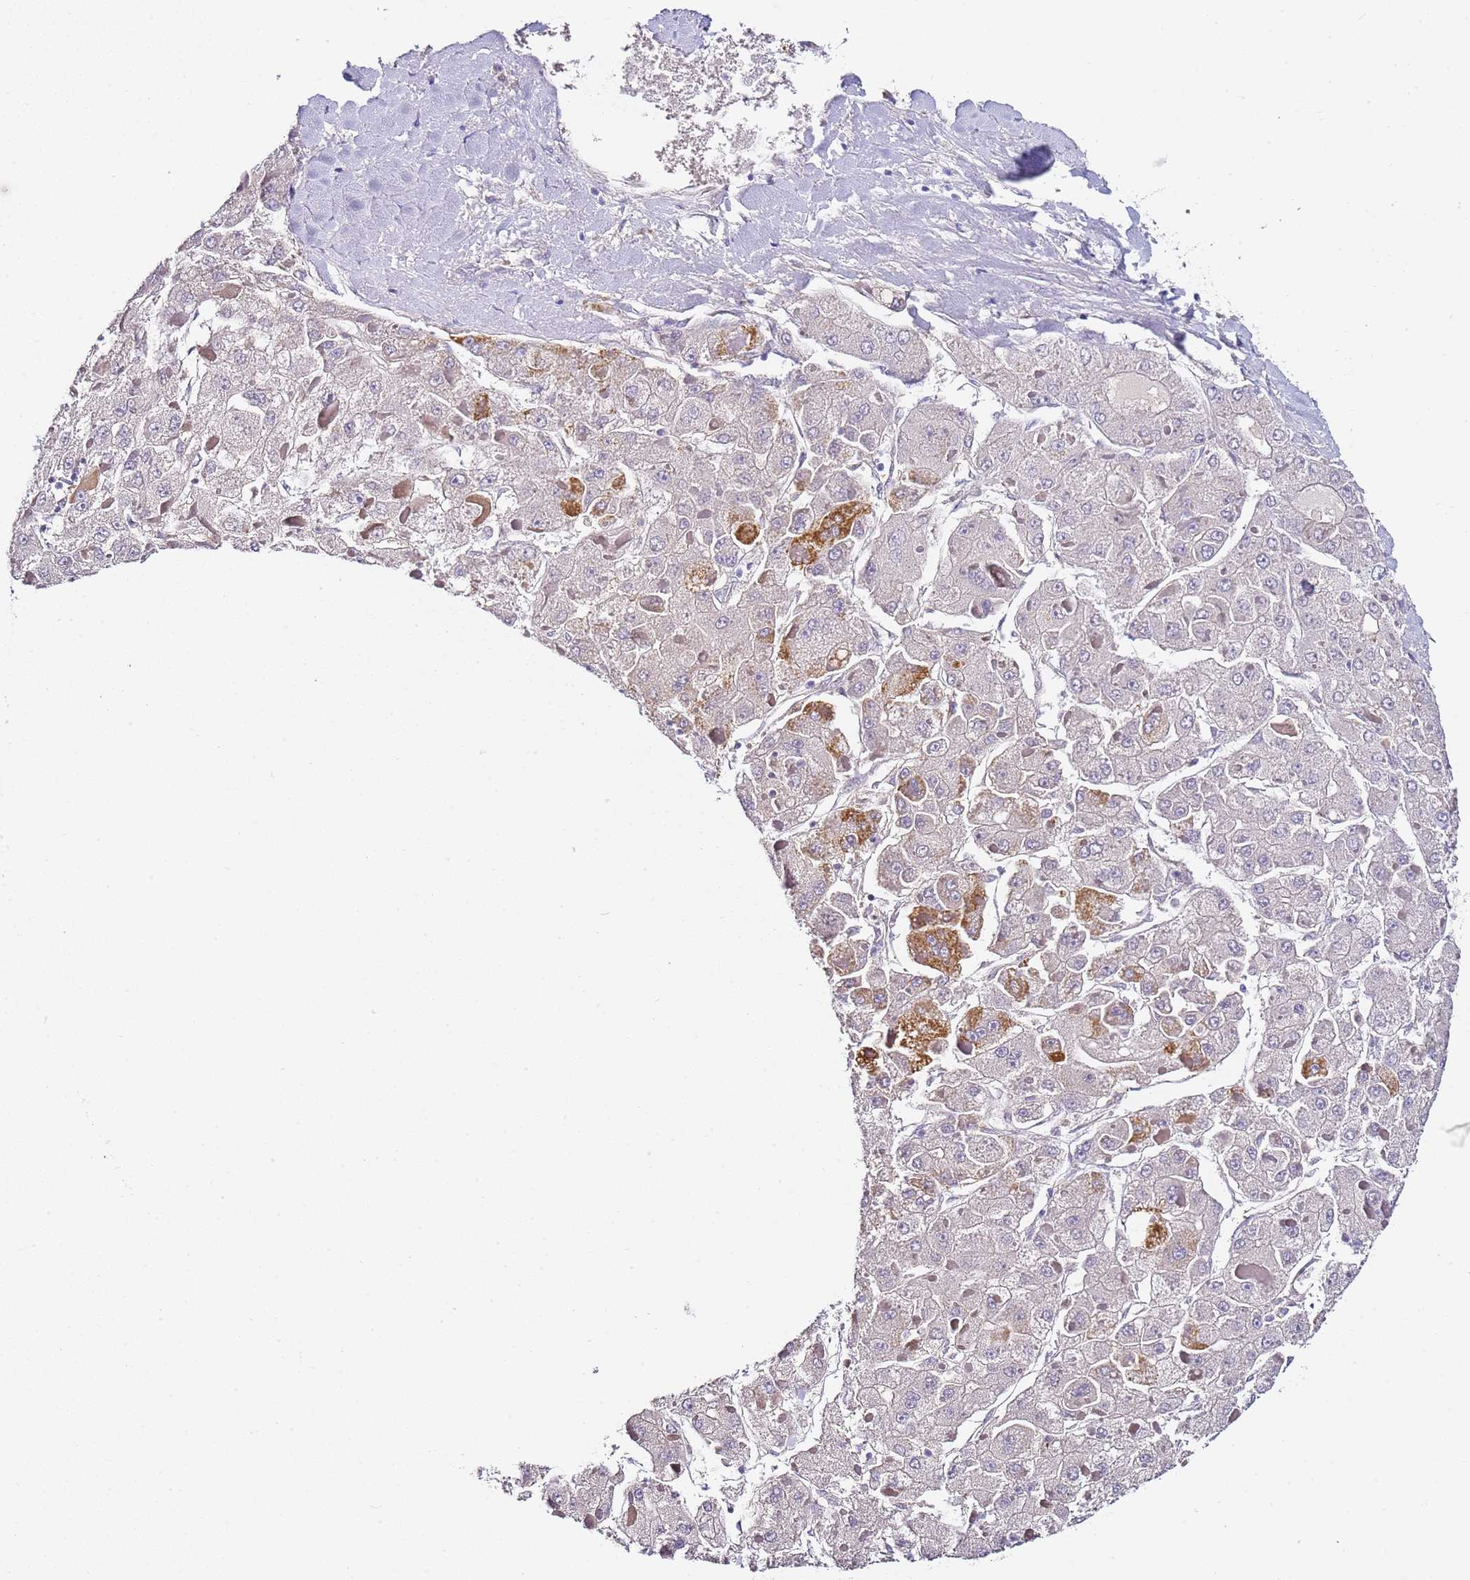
{"staining": {"intensity": "moderate", "quantity": "<25%", "location": "cytoplasmic/membranous"}, "tissue": "liver cancer", "cell_type": "Tumor cells", "image_type": "cancer", "snomed": [{"axis": "morphology", "description": "Carcinoma, Hepatocellular, NOS"}, {"axis": "topography", "description": "Liver"}], "caption": "Liver cancer (hepatocellular carcinoma) stained with immunohistochemistry displays moderate cytoplasmic/membranous expression in approximately <25% of tumor cells.", "gene": "PTBP2", "patient": {"sex": "female", "age": 73}}